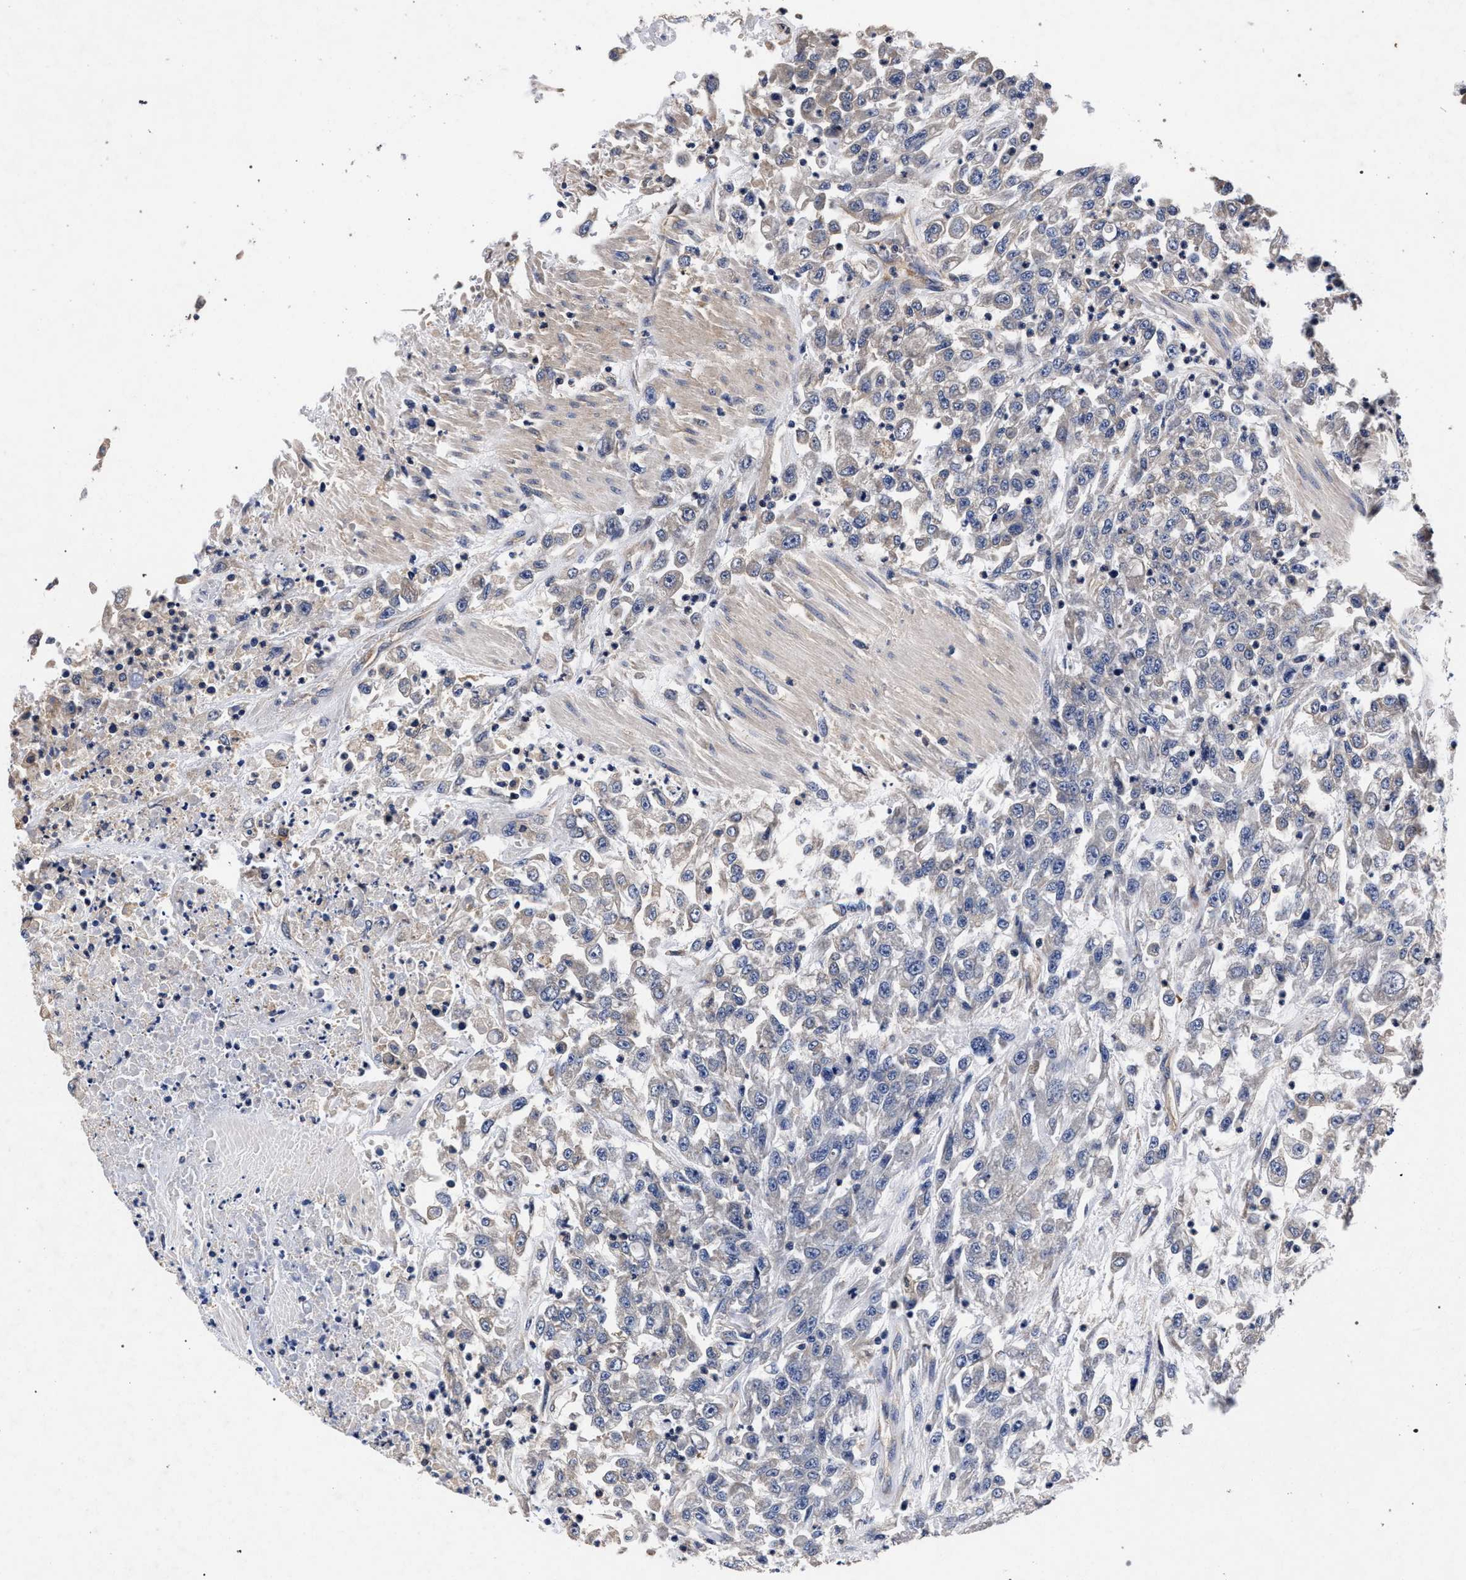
{"staining": {"intensity": "weak", "quantity": "<25%", "location": "cytoplasmic/membranous"}, "tissue": "urothelial cancer", "cell_type": "Tumor cells", "image_type": "cancer", "snomed": [{"axis": "morphology", "description": "Urothelial carcinoma, High grade"}, {"axis": "topography", "description": "Urinary bladder"}], "caption": "There is no significant positivity in tumor cells of high-grade urothelial carcinoma.", "gene": "CFAP95", "patient": {"sex": "male", "age": 46}}